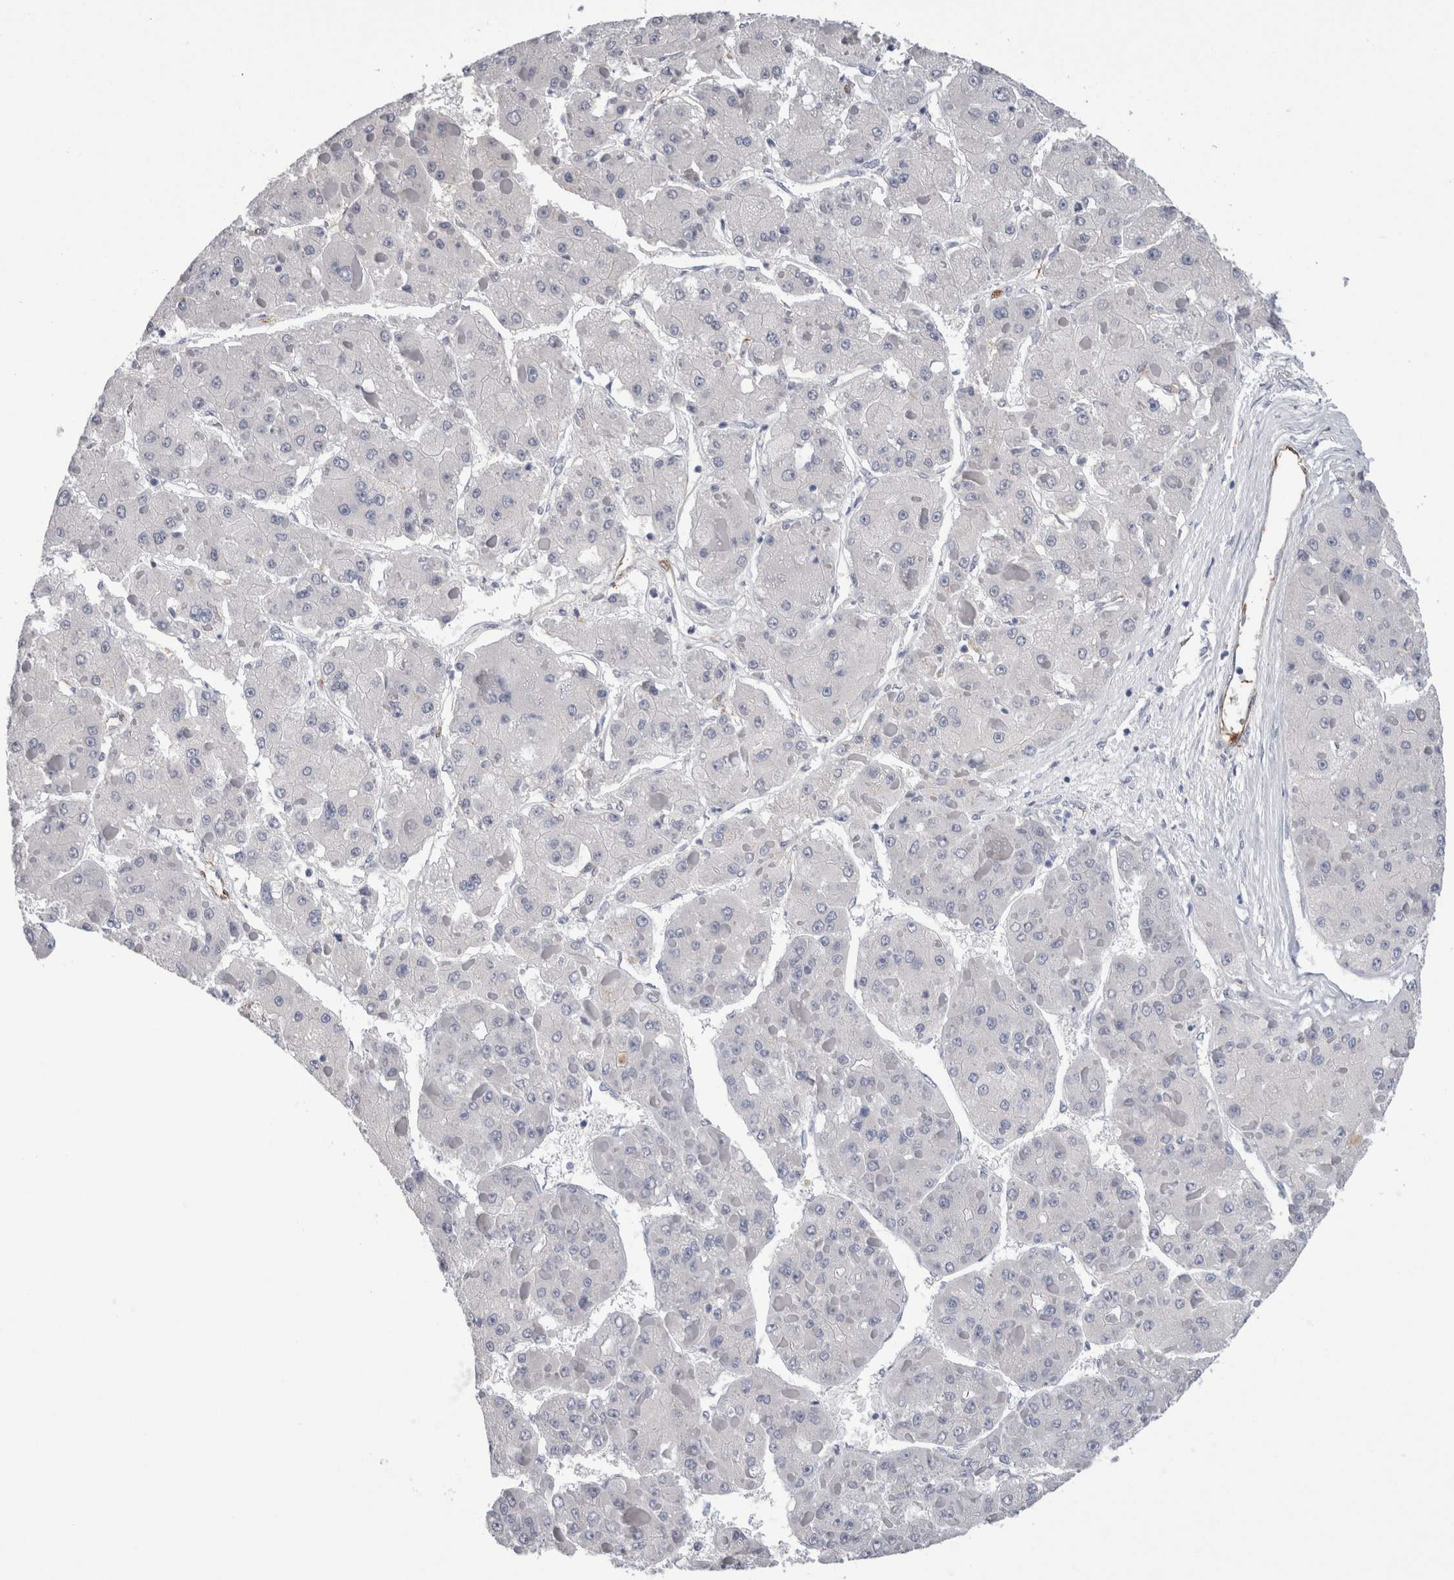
{"staining": {"intensity": "negative", "quantity": "none", "location": "none"}, "tissue": "liver cancer", "cell_type": "Tumor cells", "image_type": "cancer", "snomed": [{"axis": "morphology", "description": "Carcinoma, Hepatocellular, NOS"}, {"axis": "topography", "description": "Liver"}], "caption": "Liver hepatocellular carcinoma stained for a protein using immunohistochemistry displays no positivity tumor cells.", "gene": "FABP4", "patient": {"sex": "female", "age": 73}}